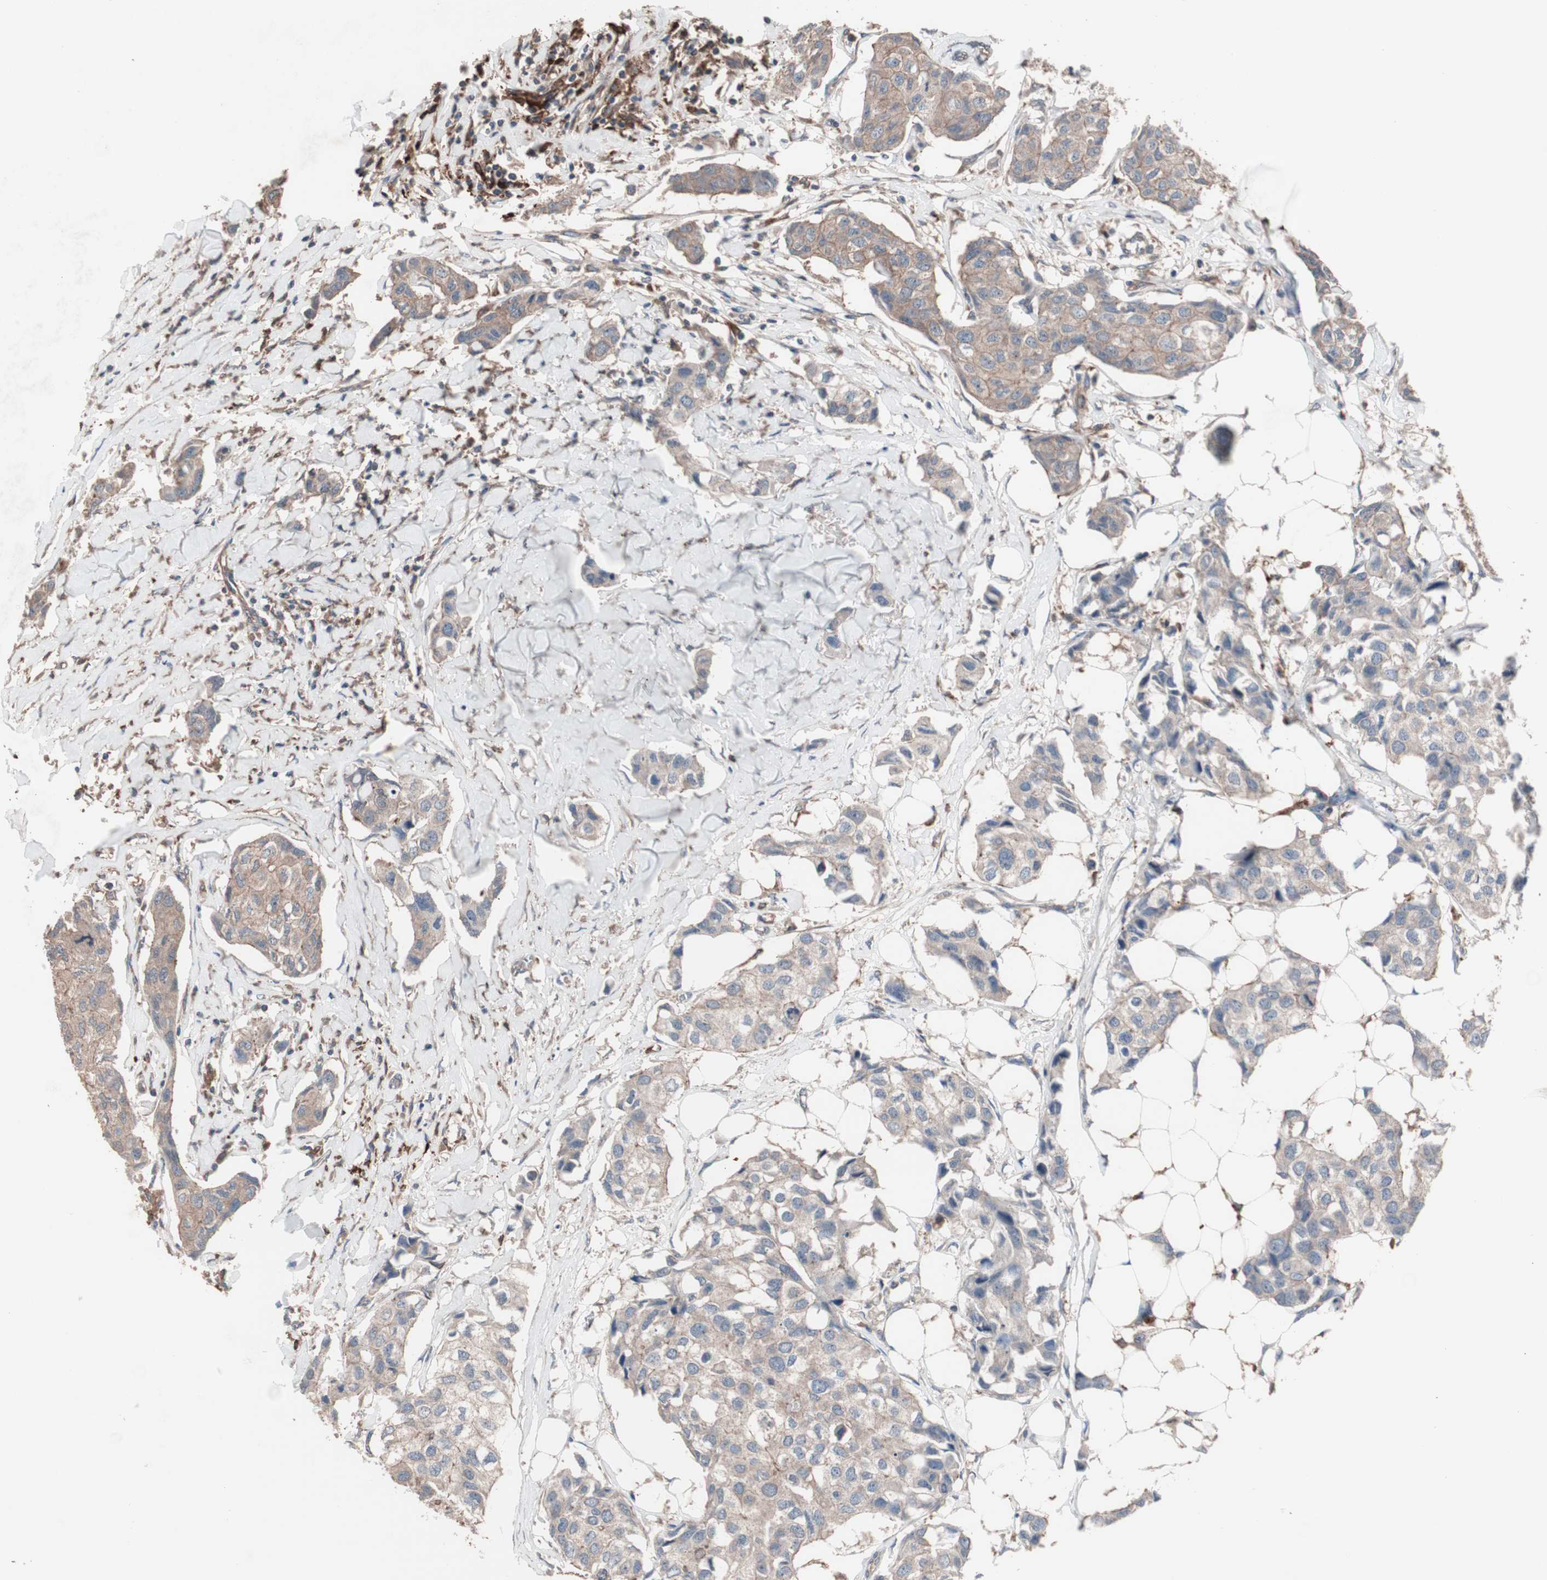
{"staining": {"intensity": "moderate", "quantity": ">75%", "location": "cytoplasmic/membranous"}, "tissue": "breast cancer", "cell_type": "Tumor cells", "image_type": "cancer", "snomed": [{"axis": "morphology", "description": "Duct carcinoma"}, {"axis": "topography", "description": "Breast"}], "caption": "There is medium levels of moderate cytoplasmic/membranous positivity in tumor cells of infiltrating ductal carcinoma (breast), as demonstrated by immunohistochemical staining (brown color).", "gene": "ATG7", "patient": {"sex": "female", "age": 80}}